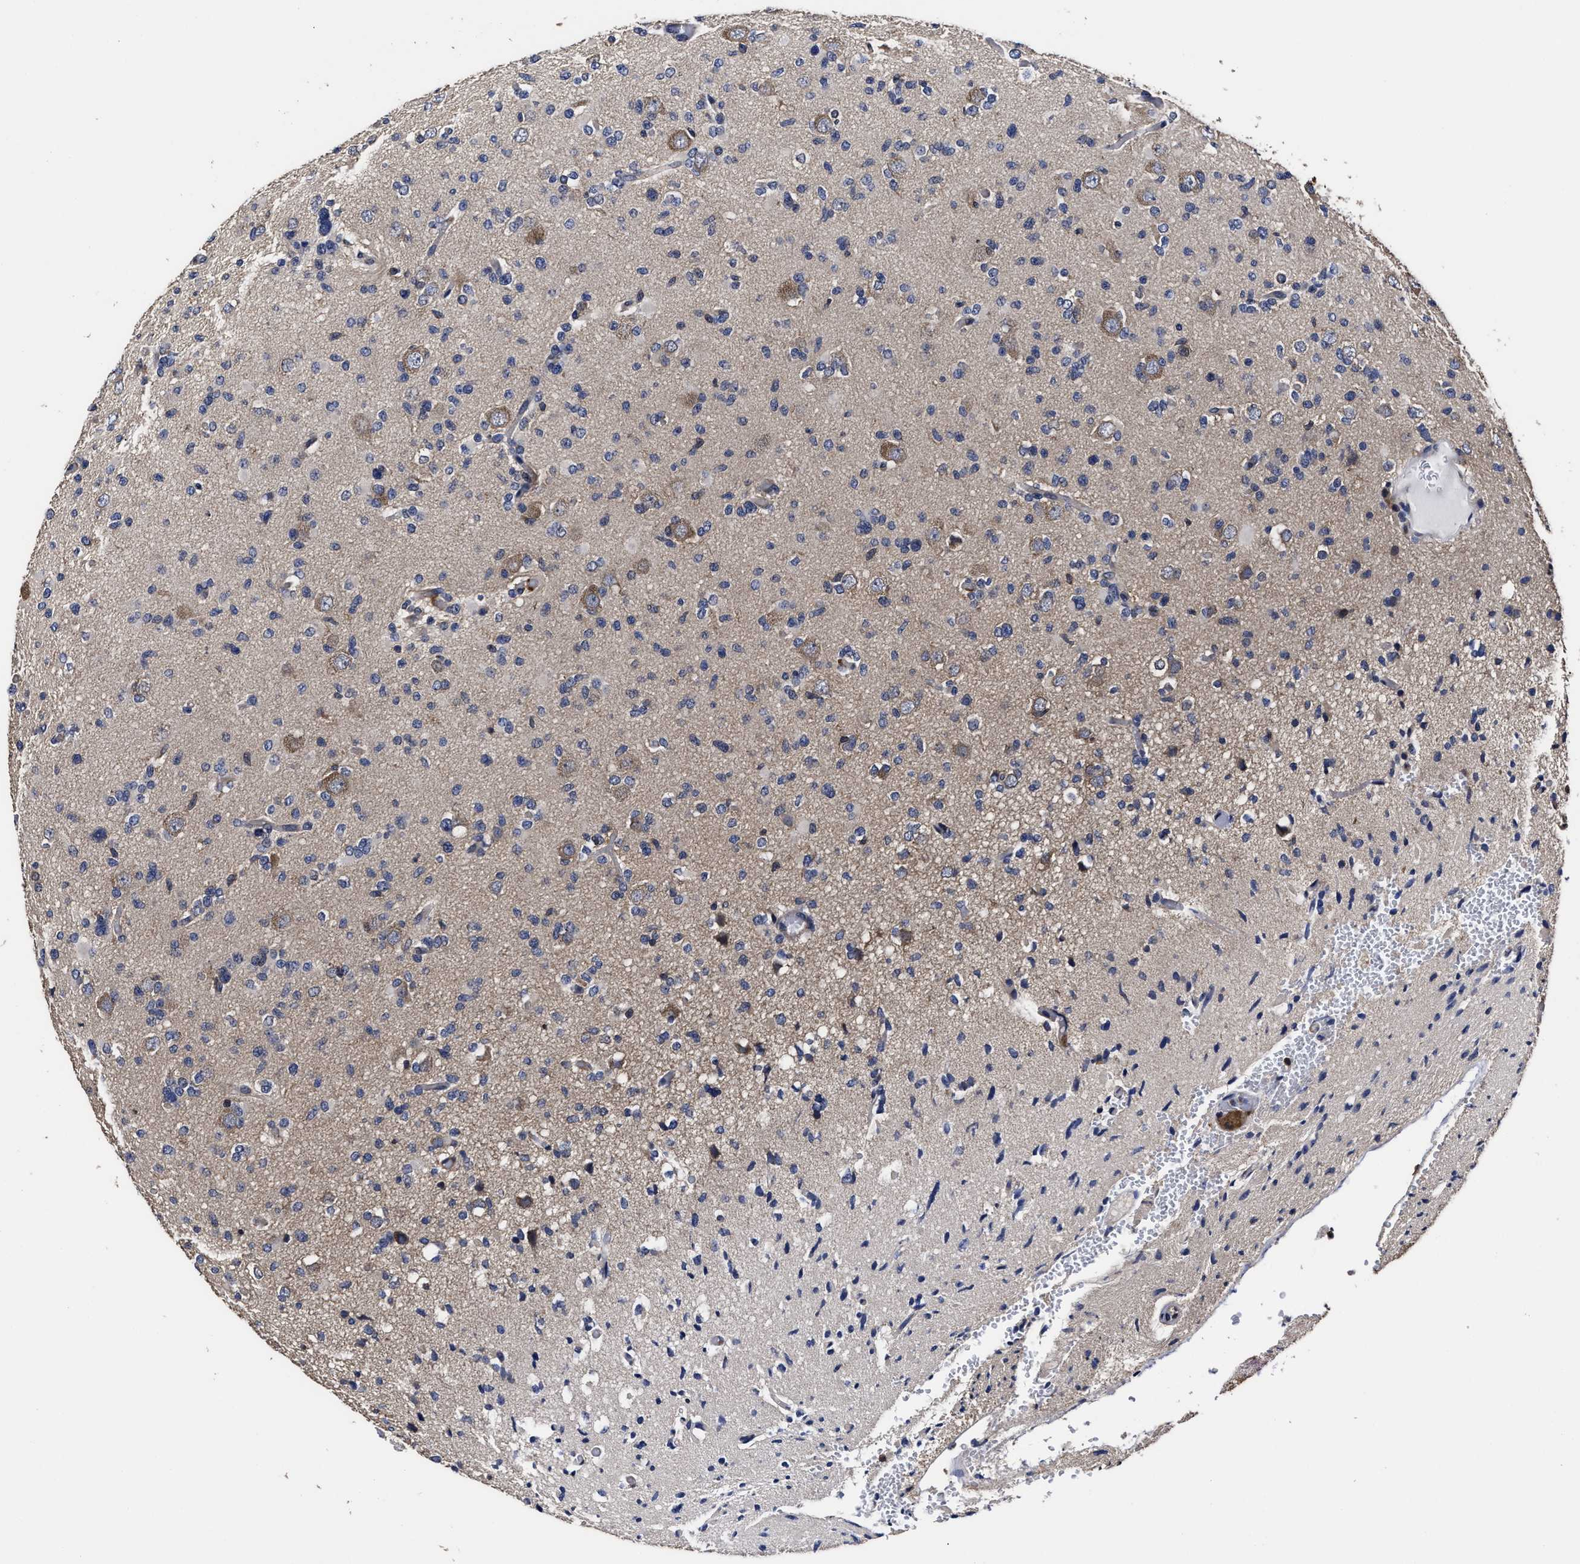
{"staining": {"intensity": "weak", "quantity": "<25%", "location": "cytoplasmic/membranous"}, "tissue": "glioma", "cell_type": "Tumor cells", "image_type": "cancer", "snomed": [{"axis": "morphology", "description": "Glioma, malignant, Low grade"}, {"axis": "topography", "description": "Brain"}], "caption": "High power microscopy photomicrograph of an immunohistochemistry micrograph of malignant glioma (low-grade), revealing no significant positivity in tumor cells. The staining was performed using DAB (3,3'-diaminobenzidine) to visualize the protein expression in brown, while the nuclei were stained in blue with hematoxylin (Magnification: 20x).", "gene": "AVEN", "patient": {"sex": "female", "age": 22}}